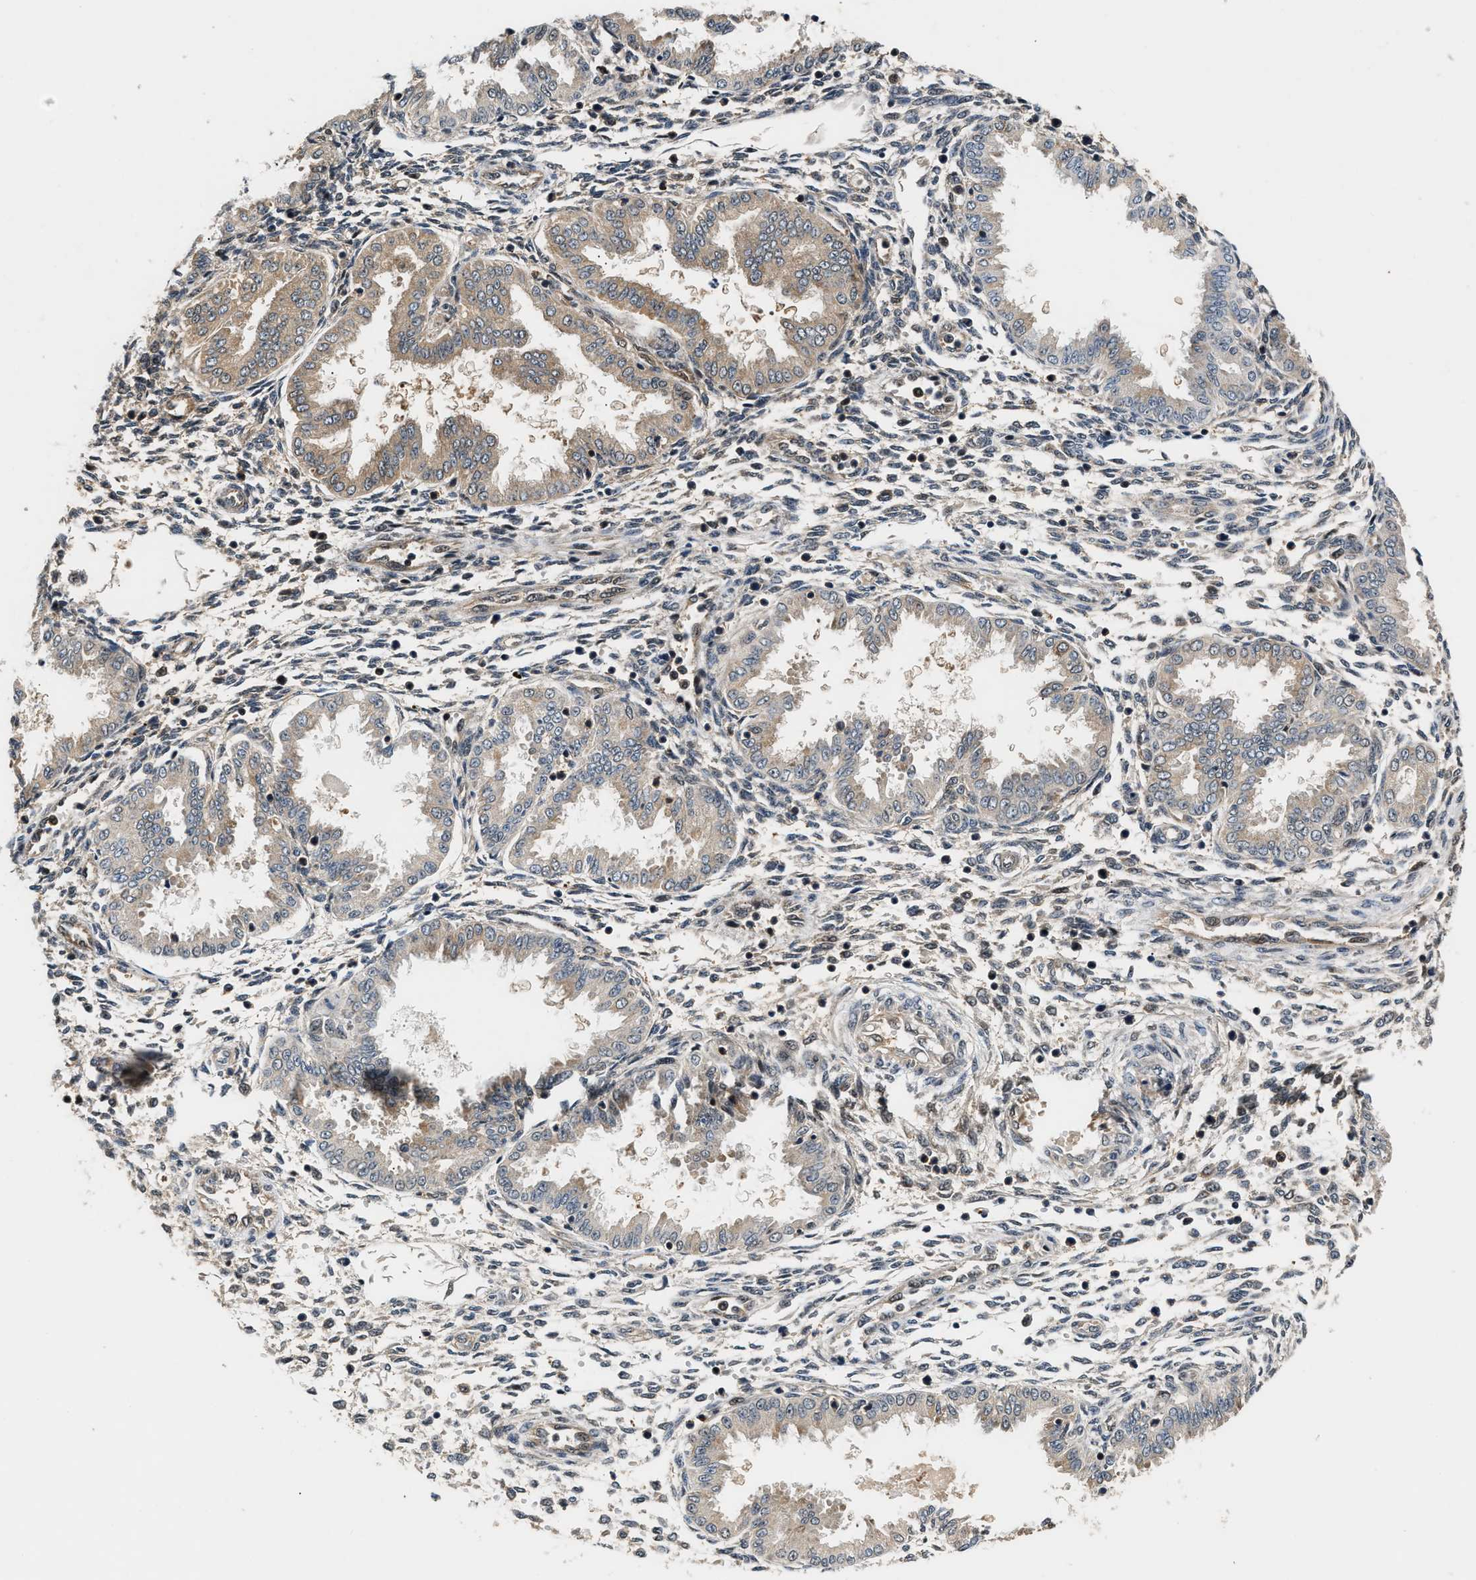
{"staining": {"intensity": "weak", "quantity": "<25%", "location": "cytoplasmic/membranous"}, "tissue": "endometrium", "cell_type": "Cells in endometrial stroma", "image_type": "normal", "snomed": [{"axis": "morphology", "description": "Normal tissue, NOS"}, {"axis": "topography", "description": "Endometrium"}], "caption": "The micrograph exhibits no staining of cells in endometrial stroma in benign endometrium. (Brightfield microscopy of DAB (3,3'-diaminobenzidine) immunohistochemistry at high magnification).", "gene": "TUT7", "patient": {"sex": "female", "age": 33}}